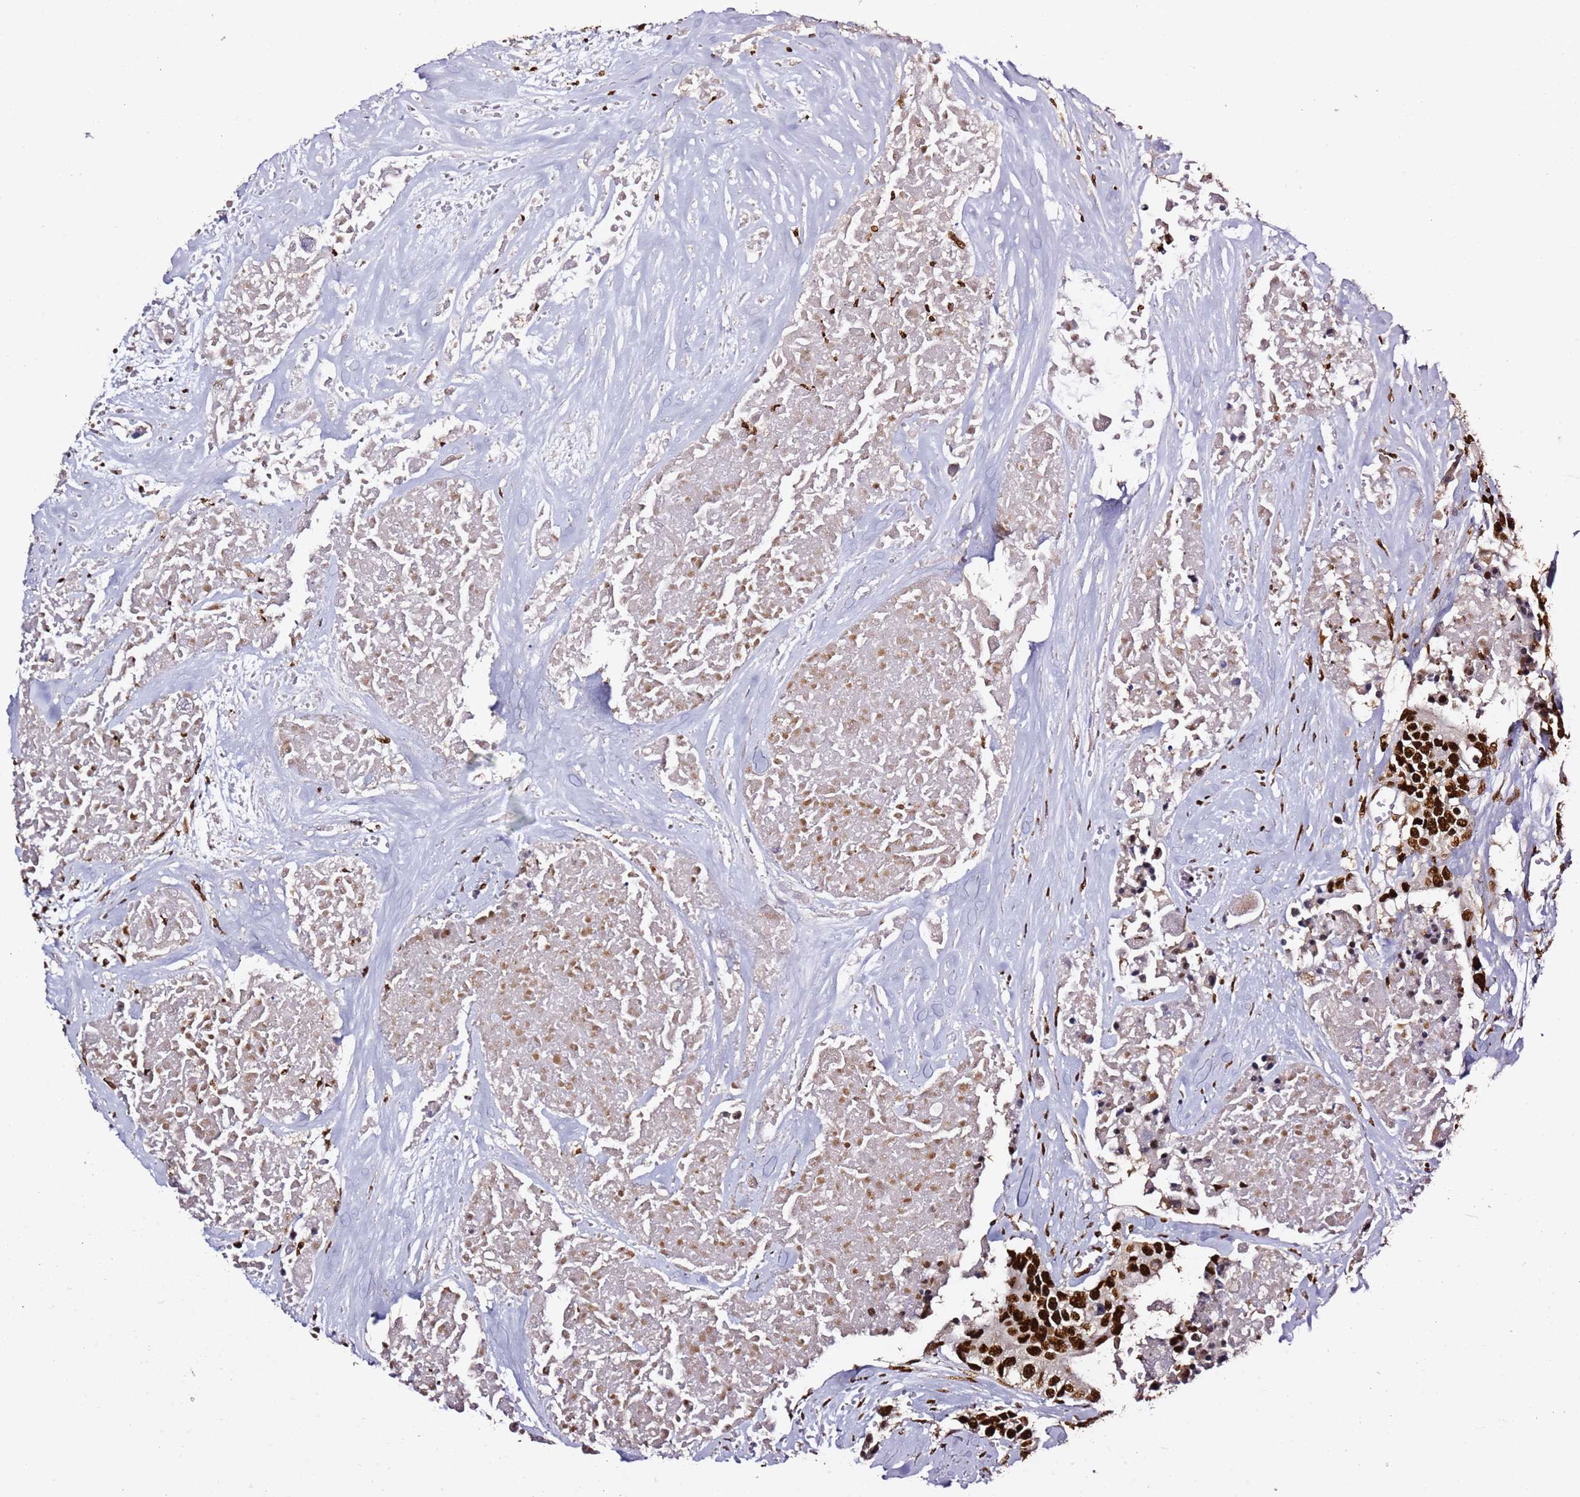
{"staining": {"intensity": "strong", "quantity": ">75%", "location": "nuclear"}, "tissue": "colorectal cancer", "cell_type": "Tumor cells", "image_type": "cancer", "snomed": [{"axis": "morphology", "description": "Adenocarcinoma, NOS"}, {"axis": "topography", "description": "Colon"}], "caption": "Immunohistochemistry (IHC) histopathology image of neoplastic tissue: colorectal adenocarcinoma stained using immunohistochemistry (IHC) reveals high levels of strong protein expression localized specifically in the nuclear of tumor cells, appearing as a nuclear brown color.", "gene": "C6orf226", "patient": {"sex": "male", "age": 77}}